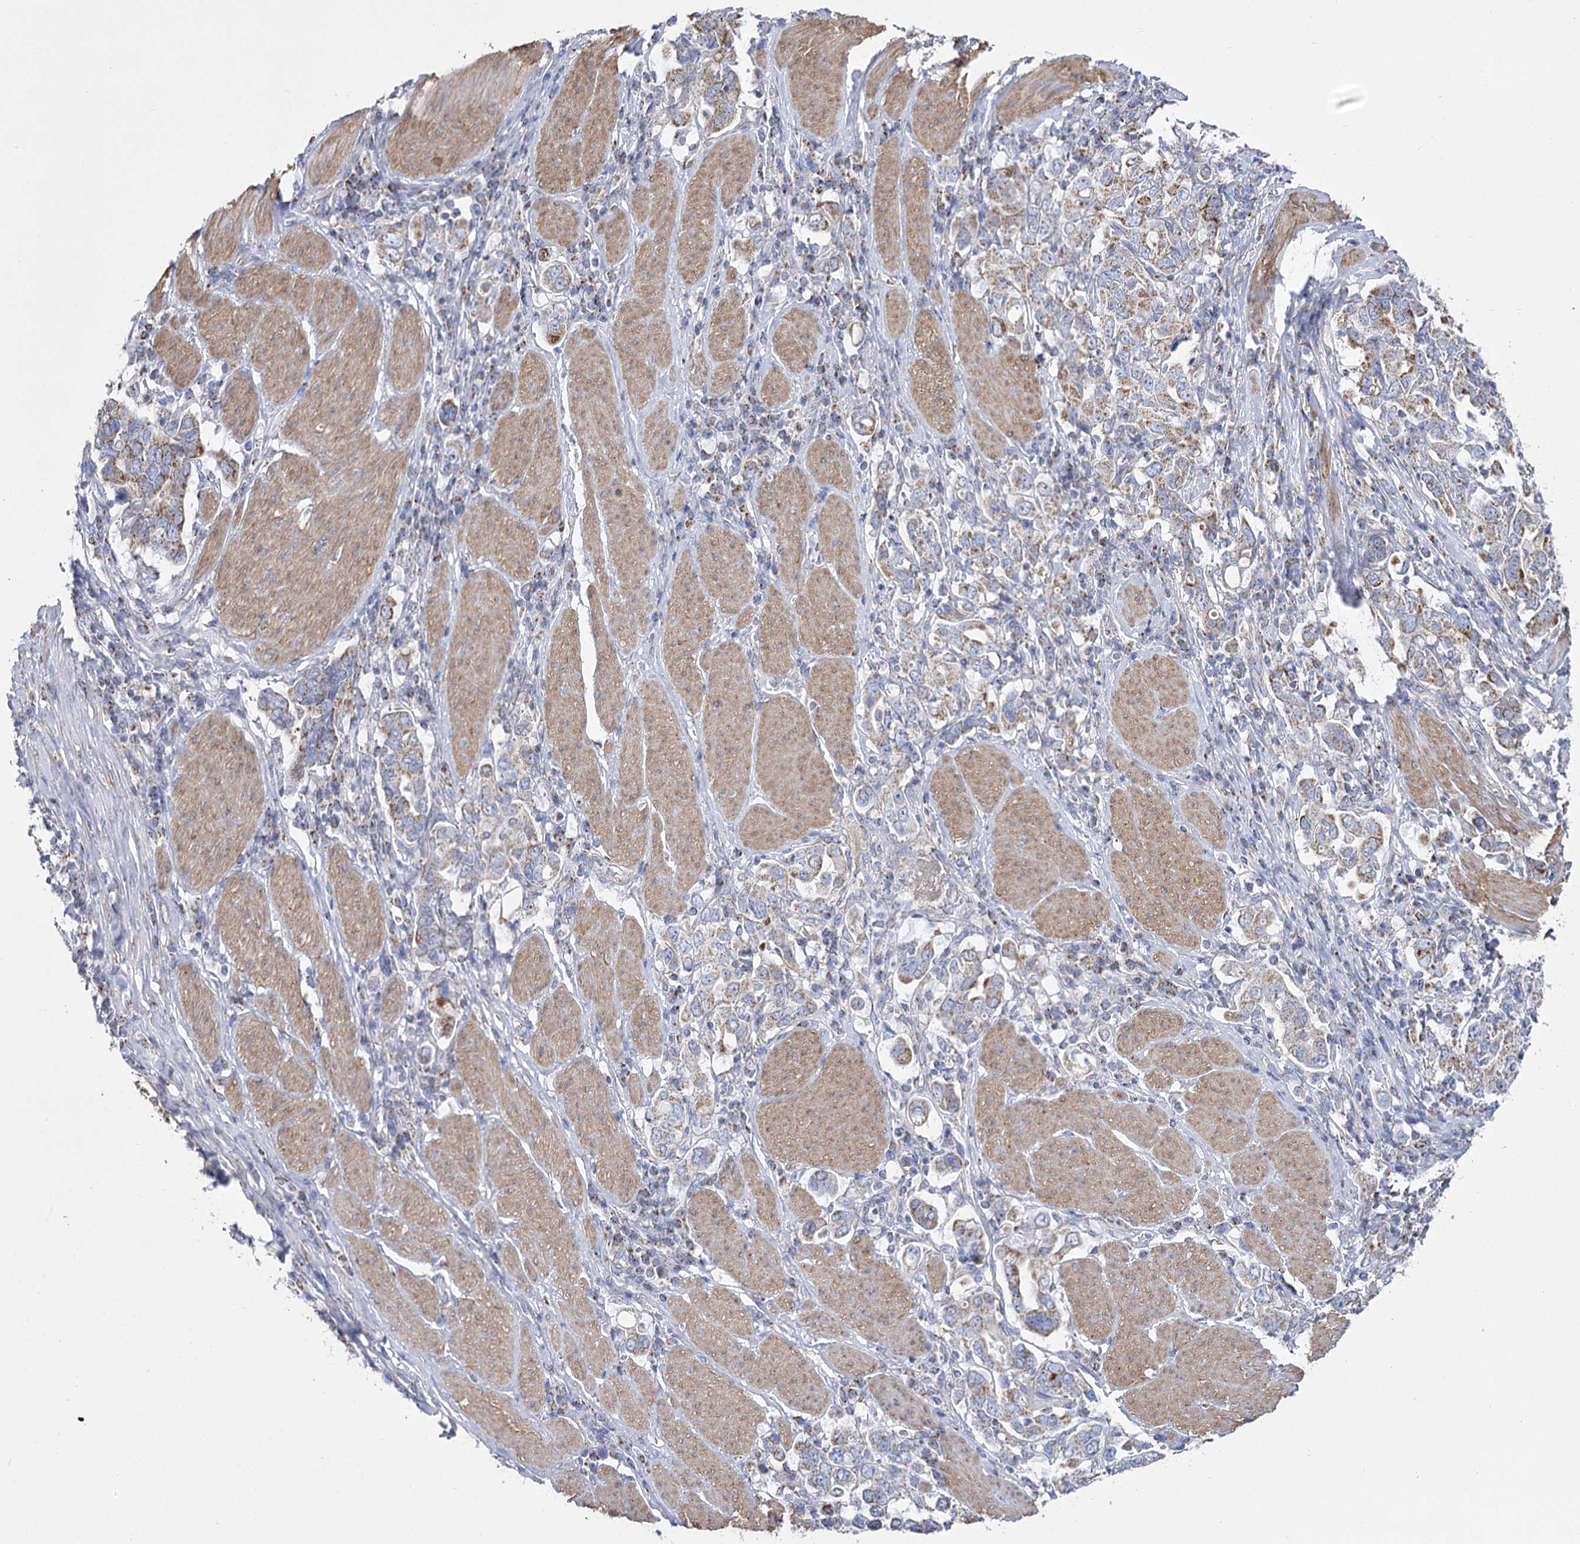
{"staining": {"intensity": "moderate", "quantity": "25%-75%", "location": "cytoplasmic/membranous"}, "tissue": "stomach cancer", "cell_type": "Tumor cells", "image_type": "cancer", "snomed": [{"axis": "morphology", "description": "Adenocarcinoma, NOS"}, {"axis": "topography", "description": "Stomach, upper"}], "caption": "This is an image of immunohistochemistry (IHC) staining of stomach adenocarcinoma, which shows moderate expression in the cytoplasmic/membranous of tumor cells.", "gene": "PDHB", "patient": {"sex": "male", "age": 62}}